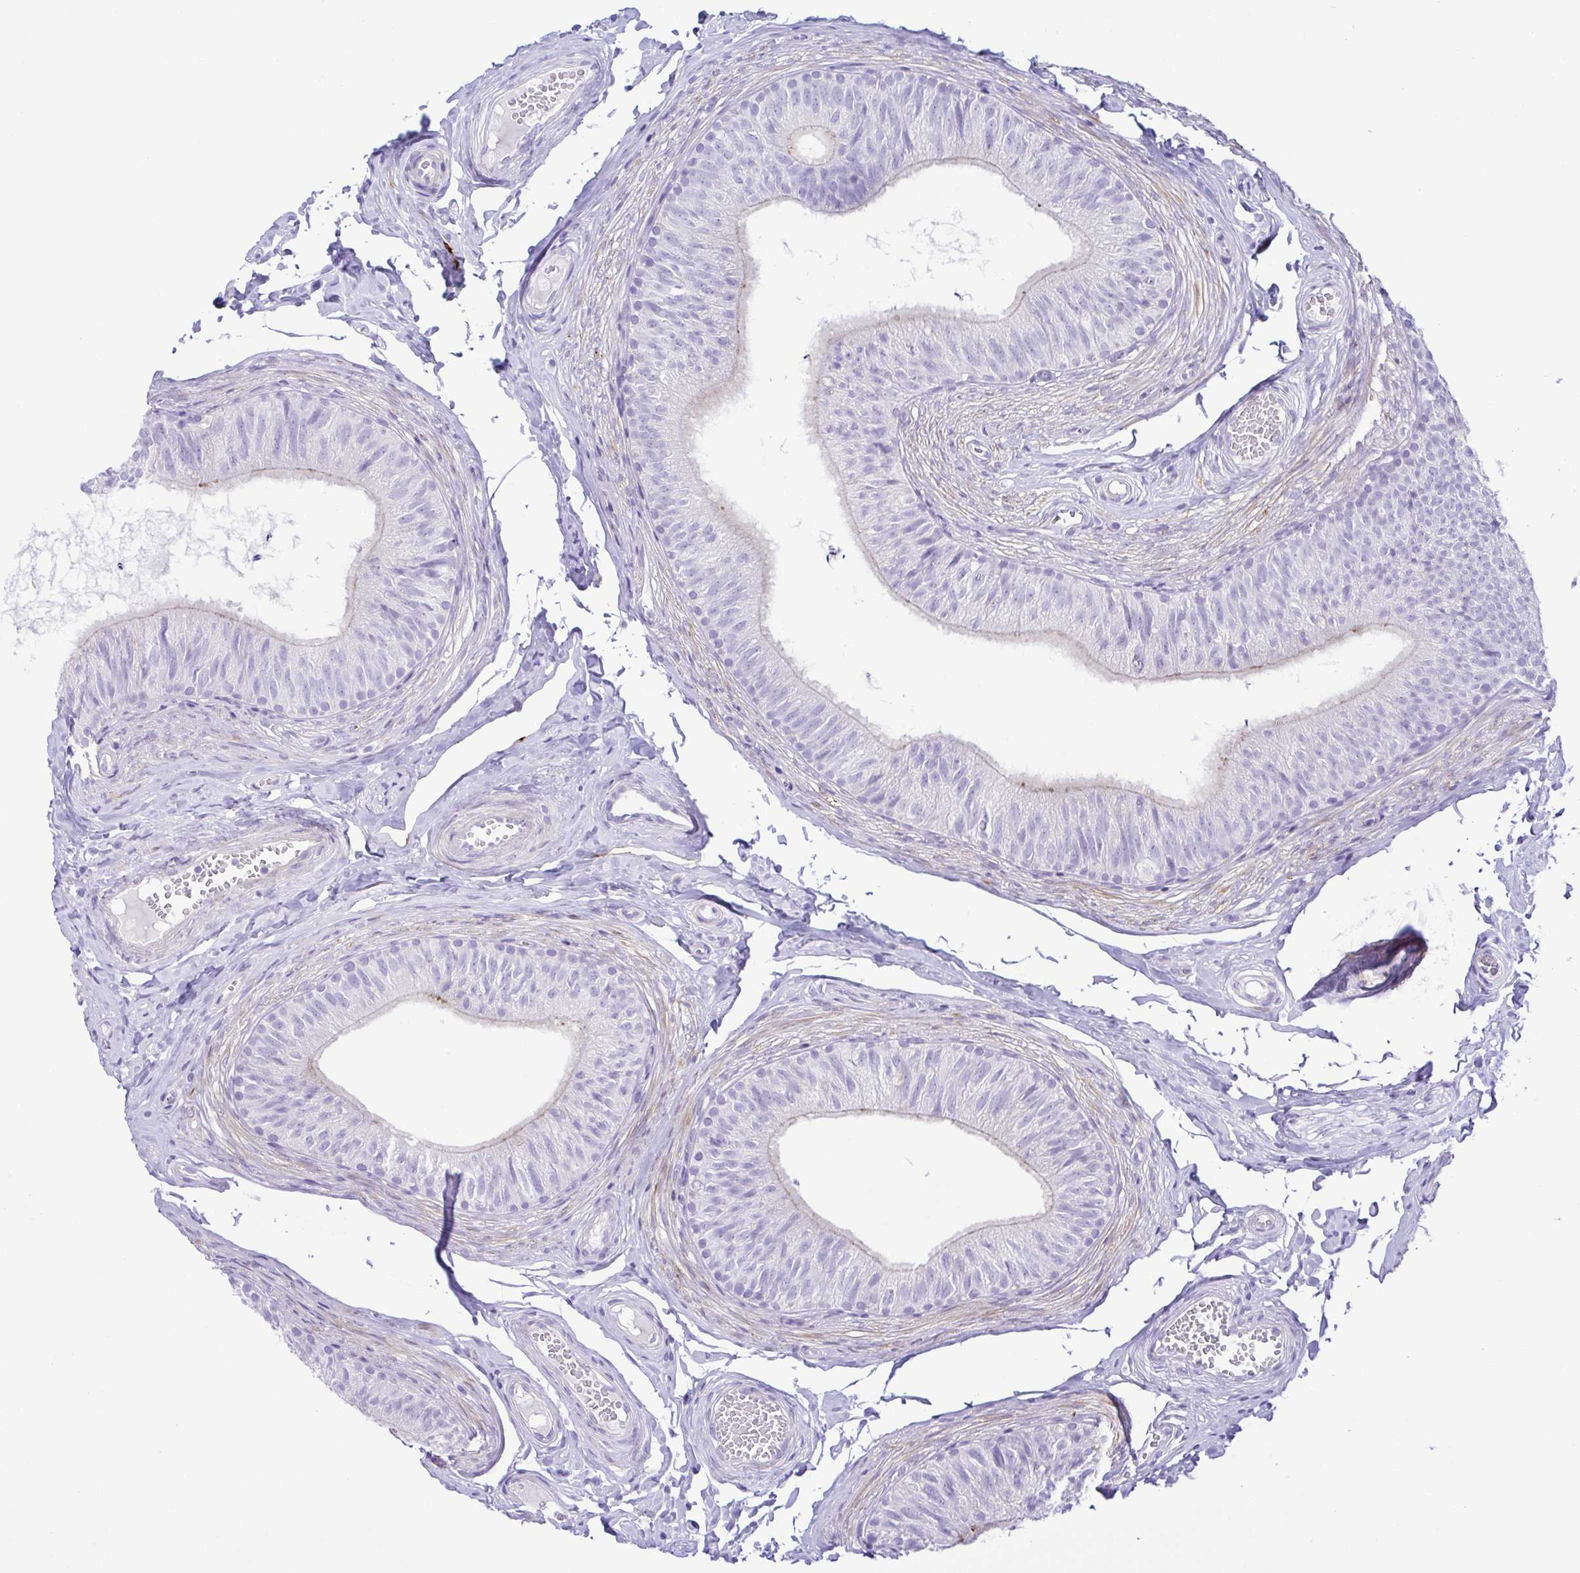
{"staining": {"intensity": "negative", "quantity": "none", "location": "none"}, "tissue": "epididymis", "cell_type": "Glandular cells", "image_type": "normal", "snomed": [{"axis": "morphology", "description": "Normal tissue, NOS"}, {"axis": "topography", "description": "Epididymis, spermatic cord, NOS"}, {"axis": "topography", "description": "Epididymis"}, {"axis": "topography", "description": "Peripheral nerve tissue"}], "caption": "A photomicrograph of epididymis stained for a protein shows no brown staining in glandular cells. (DAB immunohistochemistry with hematoxylin counter stain).", "gene": "GPR182", "patient": {"sex": "male", "age": 29}}